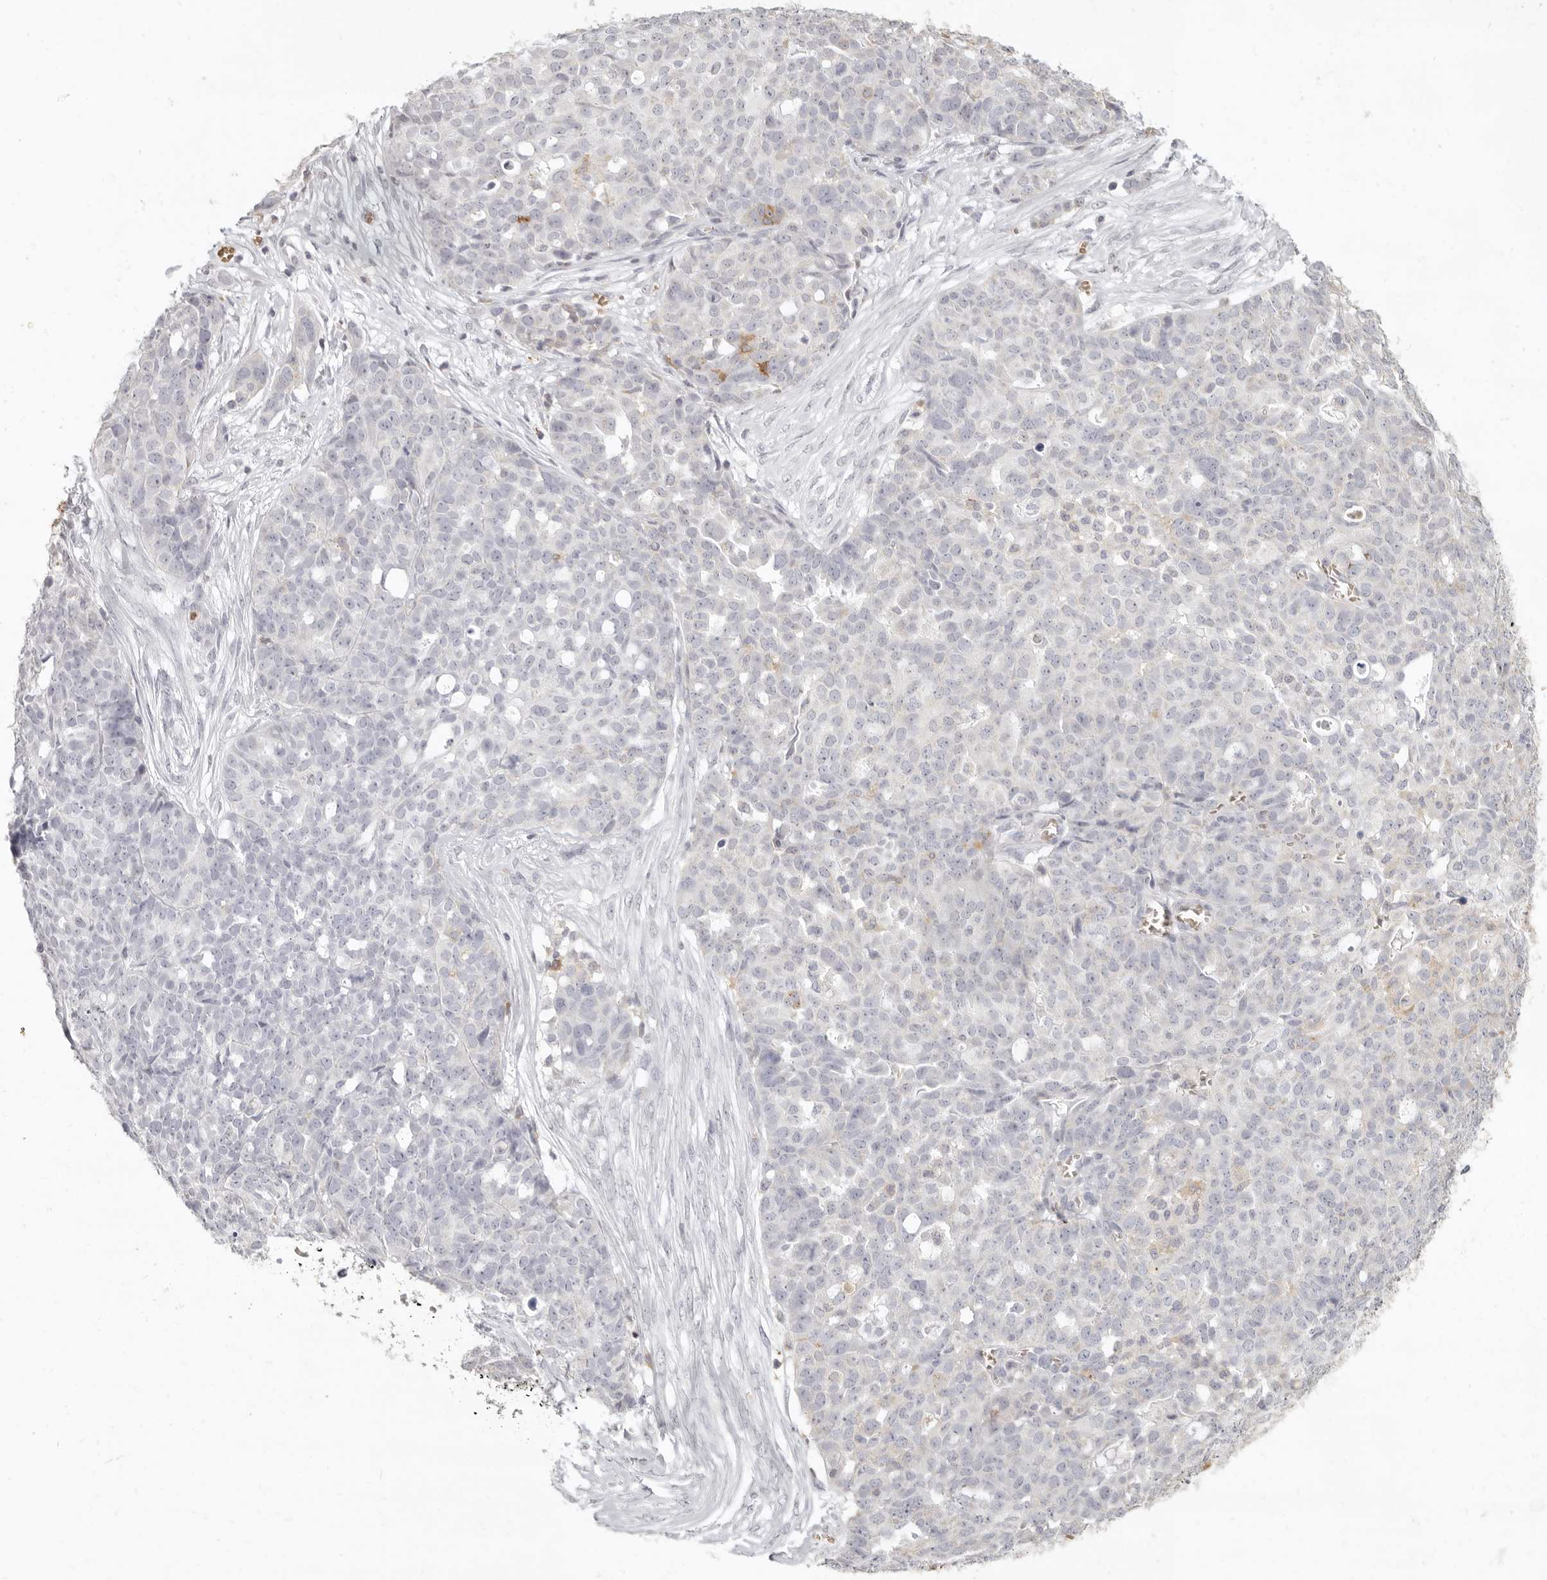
{"staining": {"intensity": "negative", "quantity": "none", "location": "none"}, "tissue": "ovarian cancer", "cell_type": "Tumor cells", "image_type": "cancer", "snomed": [{"axis": "morphology", "description": "Cystadenocarcinoma, serous, NOS"}, {"axis": "topography", "description": "Soft tissue"}, {"axis": "topography", "description": "Ovary"}], "caption": "Human serous cystadenocarcinoma (ovarian) stained for a protein using immunohistochemistry (IHC) displays no expression in tumor cells.", "gene": "NIBAN1", "patient": {"sex": "female", "age": 57}}